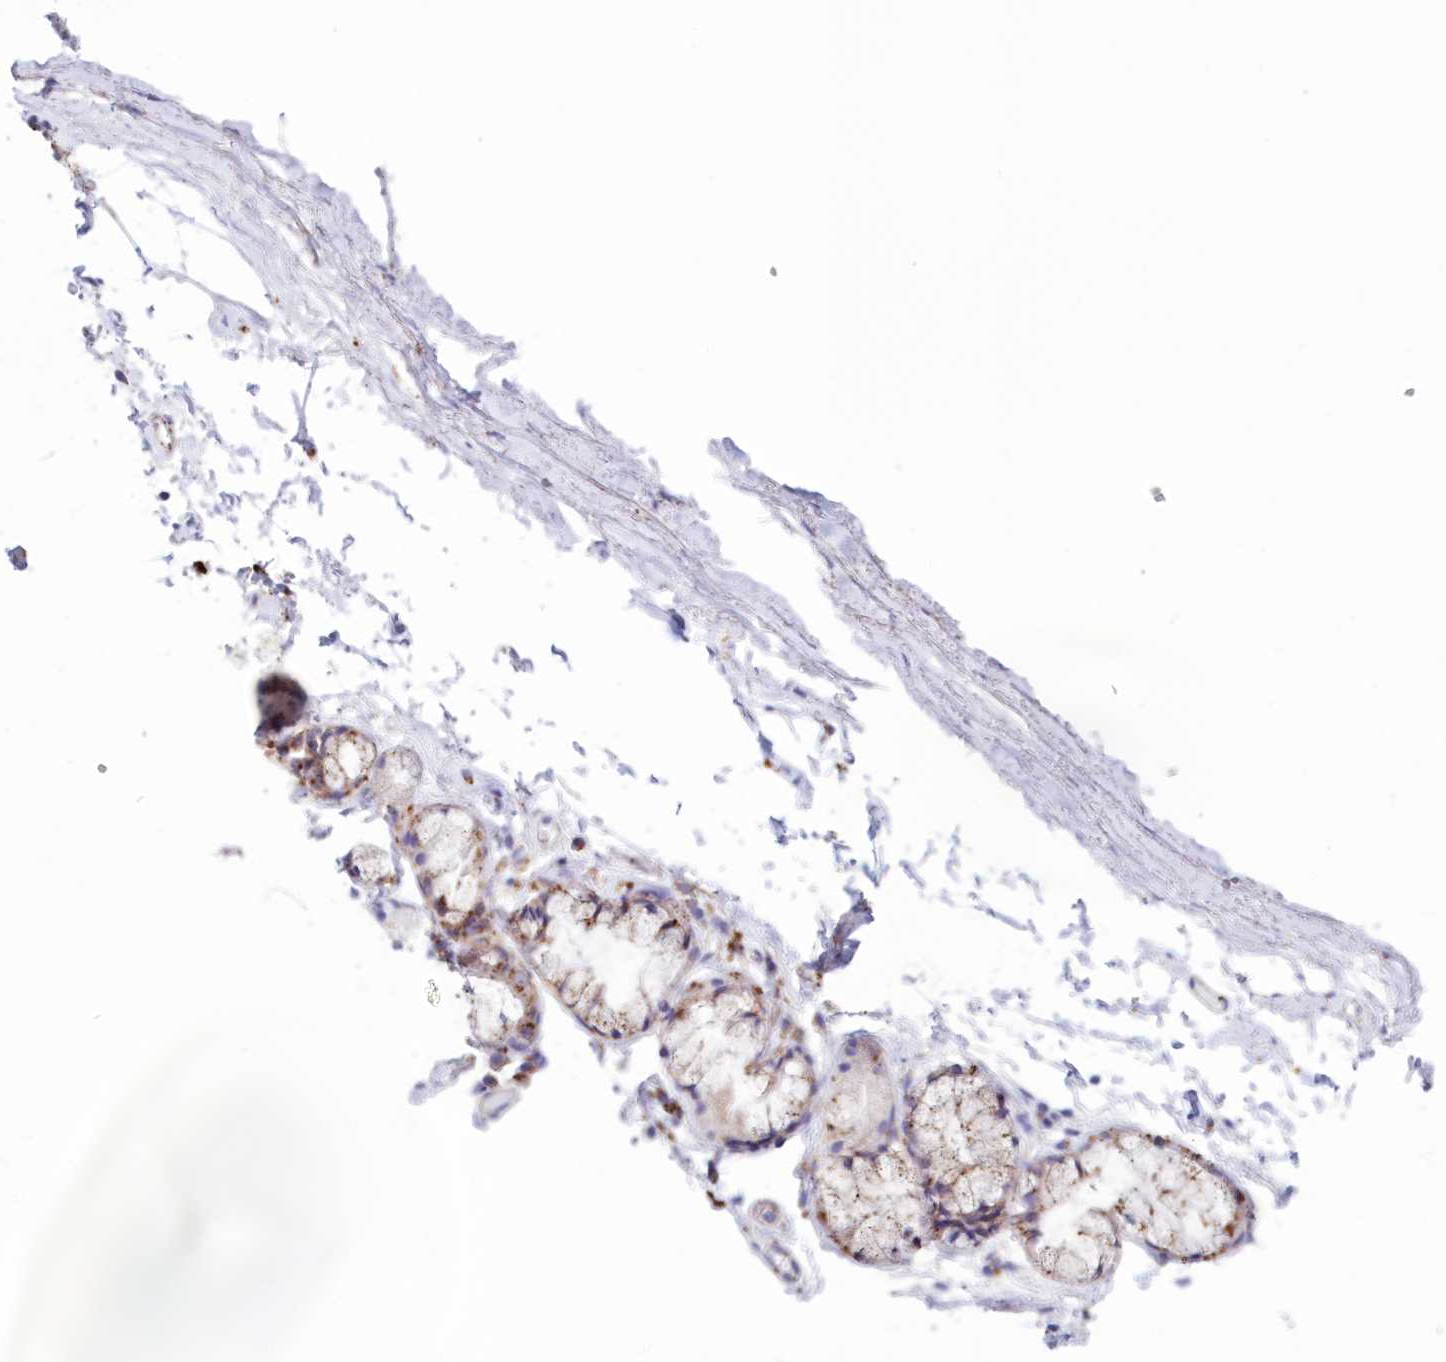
{"staining": {"intensity": "negative", "quantity": "none", "location": "none"}, "tissue": "adipose tissue", "cell_type": "Adipocytes", "image_type": "normal", "snomed": [{"axis": "morphology", "description": "Normal tissue, NOS"}, {"axis": "topography", "description": "Cartilage tissue"}, {"axis": "topography", "description": "Bronchus"}], "caption": "This is a histopathology image of immunohistochemistry (IHC) staining of normal adipose tissue, which shows no expression in adipocytes.", "gene": "TPP1", "patient": {"sex": "female", "age": 73}}